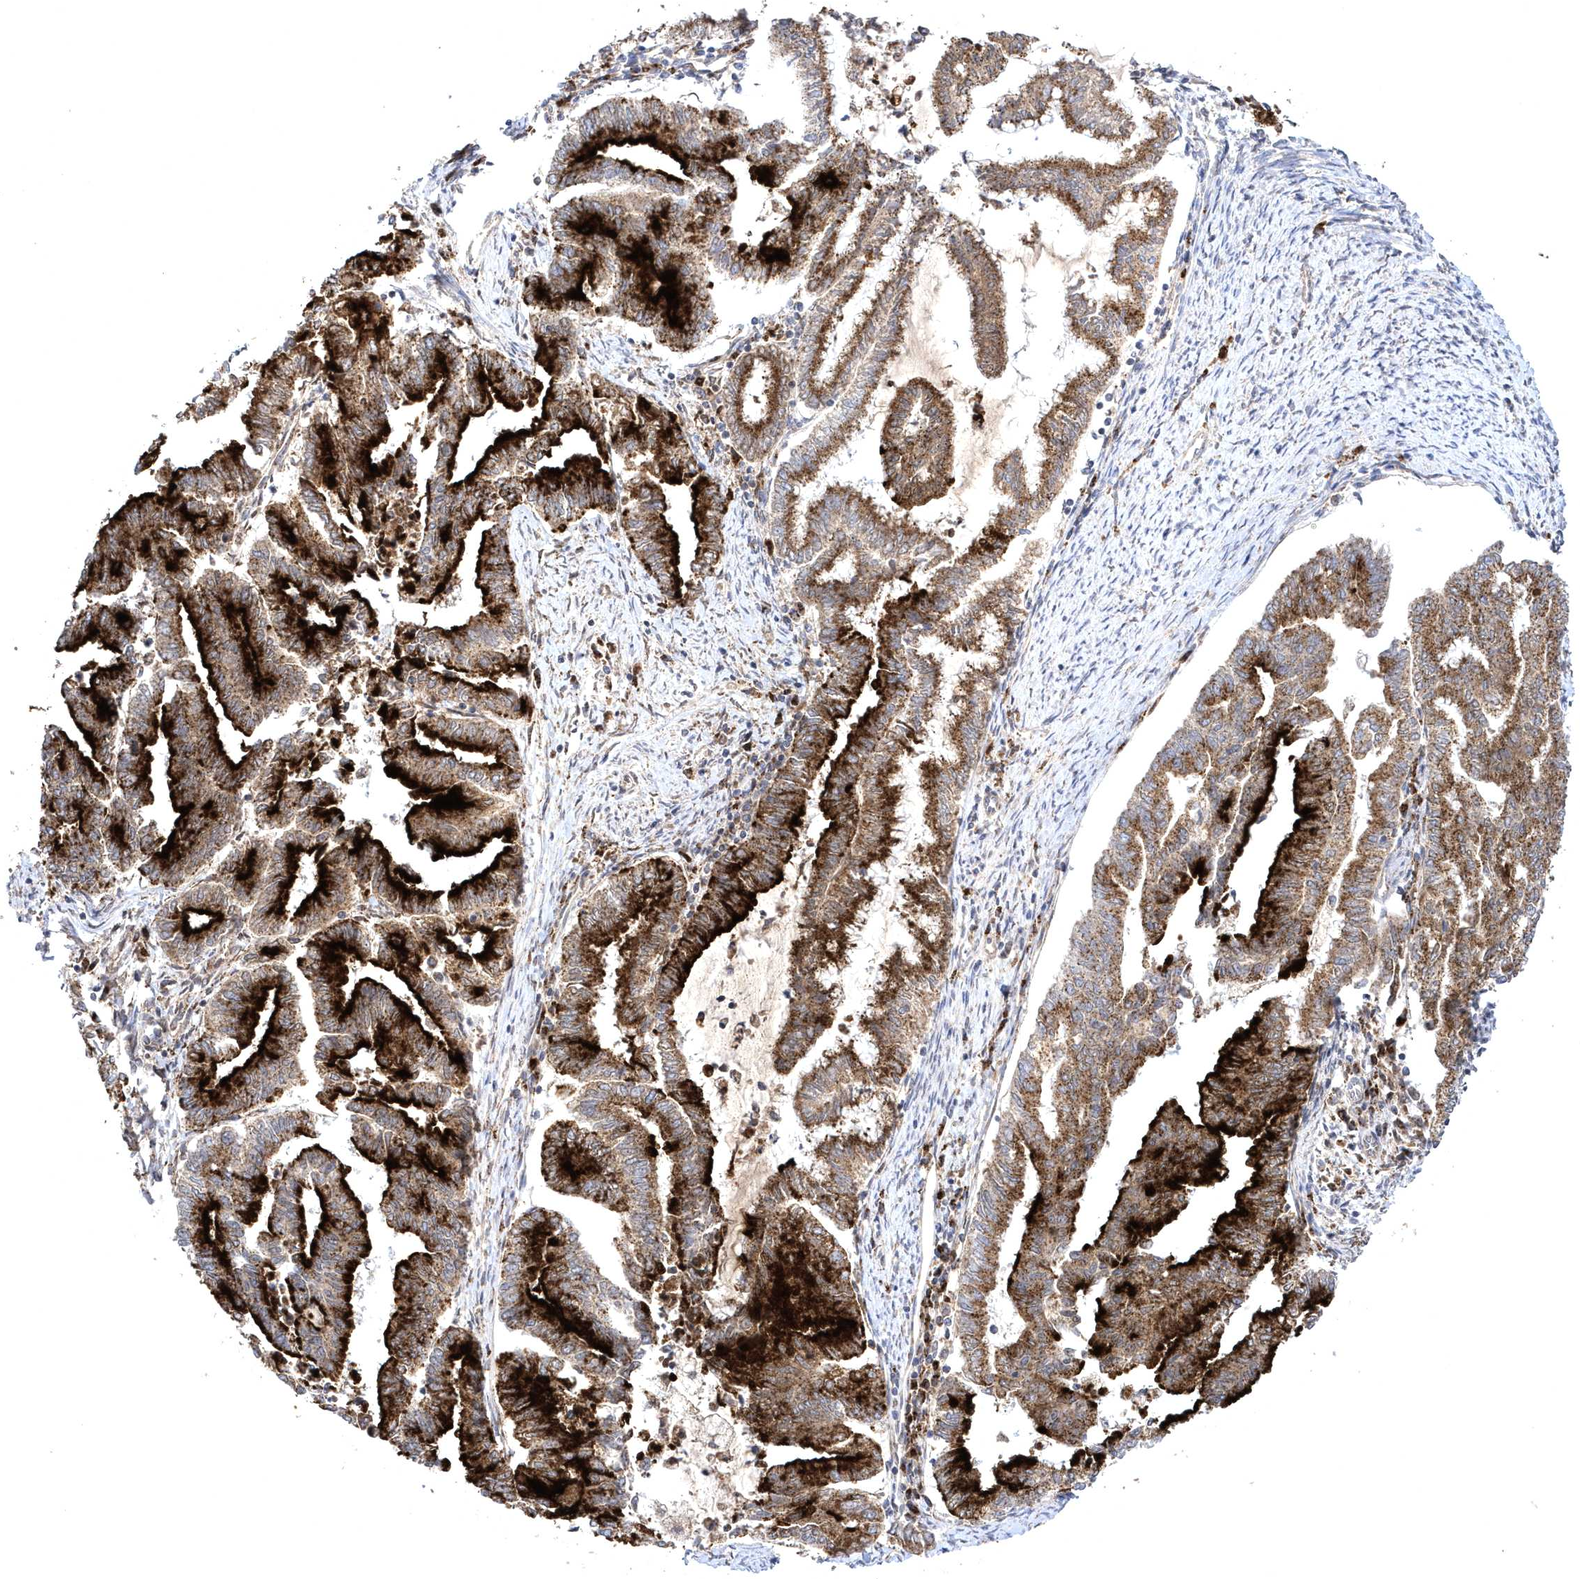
{"staining": {"intensity": "strong", "quantity": ">75%", "location": "cytoplasmic/membranous"}, "tissue": "endometrial cancer", "cell_type": "Tumor cells", "image_type": "cancer", "snomed": [{"axis": "morphology", "description": "Adenocarcinoma, NOS"}, {"axis": "topography", "description": "Endometrium"}], "caption": "IHC of adenocarcinoma (endometrial) shows high levels of strong cytoplasmic/membranous positivity in about >75% of tumor cells.", "gene": "COPB2", "patient": {"sex": "female", "age": 79}}